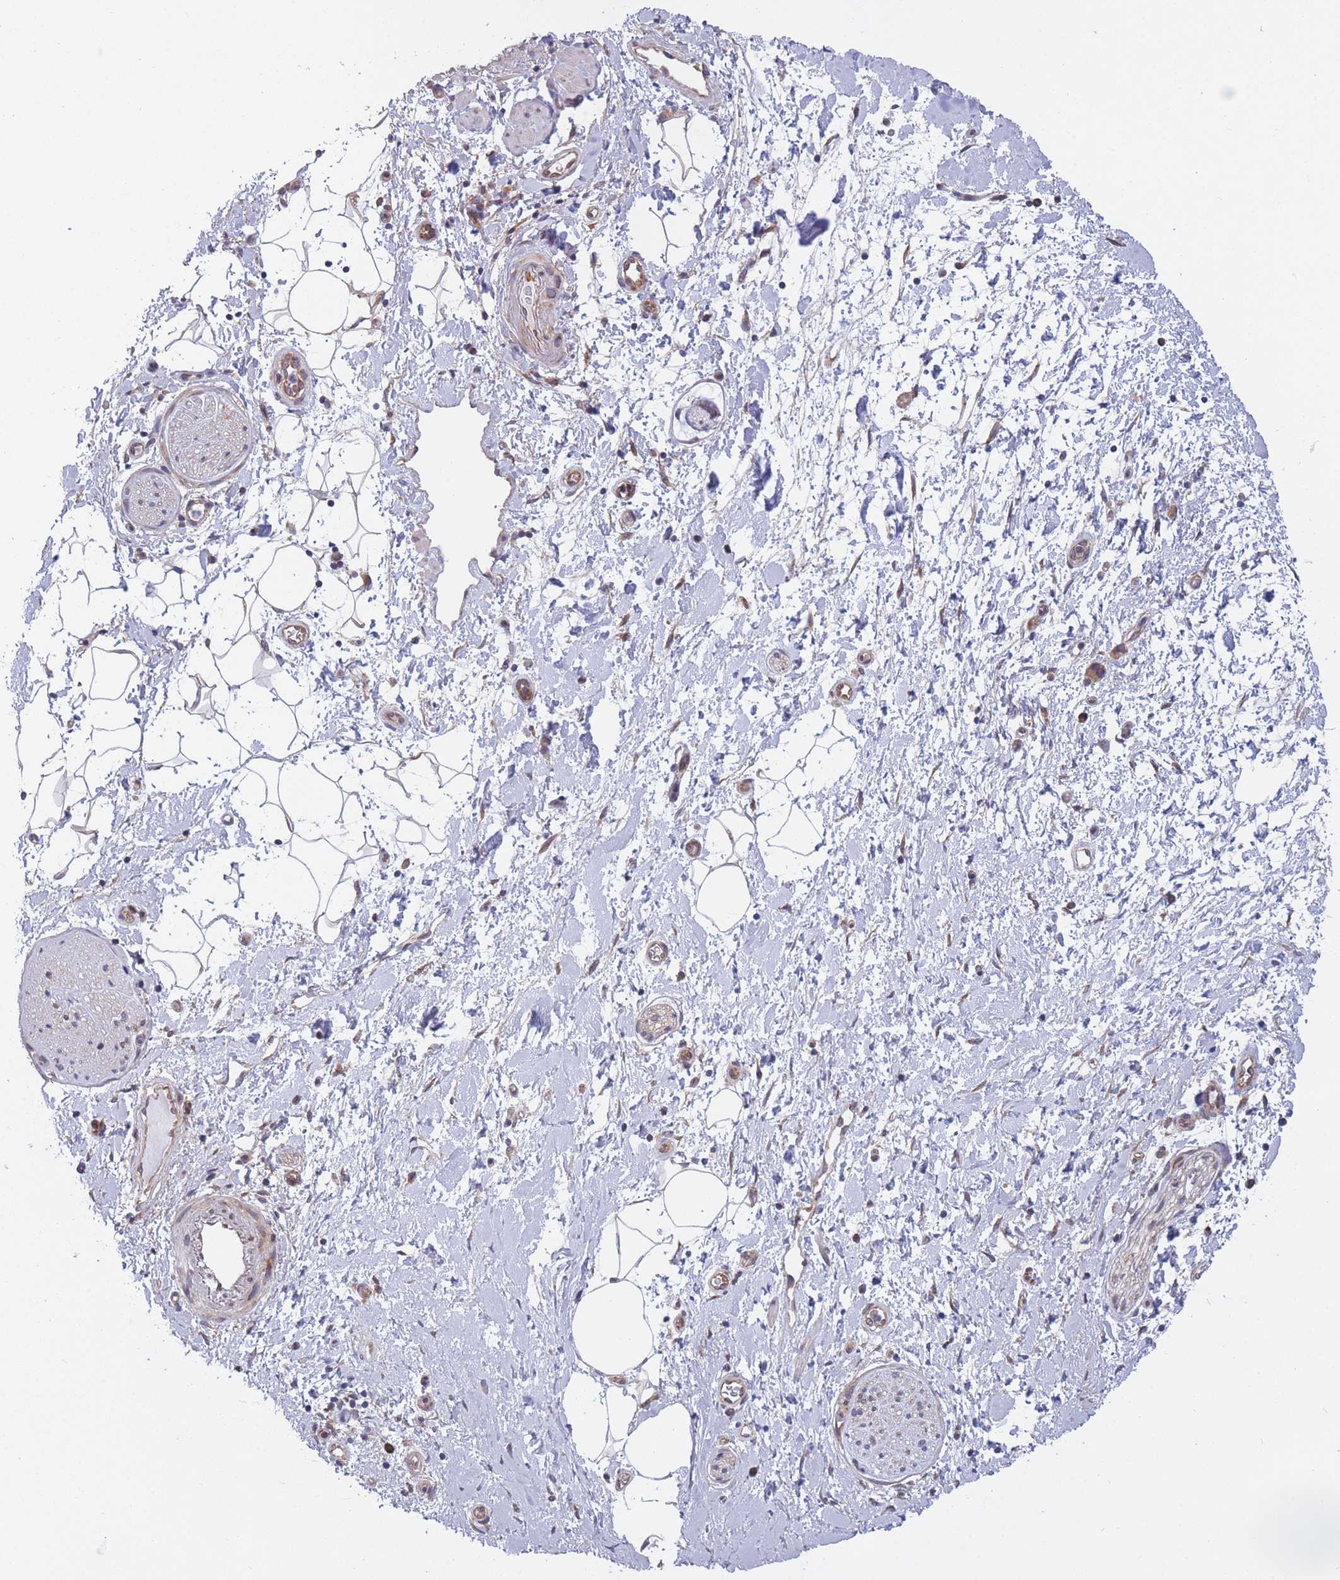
{"staining": {"intensity": "negative", "quantity": "none", "location": "none"}, "tissue": "adipose tissue", "cell_type": "Adipocytes", "image_type": "normal", "snomed": [{"axis": "morphology", "description": "Normal tissue, NOS"}, {"axis": "morphology", "description": "Adenocarcinoma, NOS"}, {"axis": "topography", "description": "Pancreas"}, {"axis": "topography", "description": "Peripheral nerve tissue"}], "caption": "Micrograph shows no significant protein expression in adipocytes of normal adipose tissue.", "gene": "CCDC124", "patient": {"sex": "female", "age": 77}}